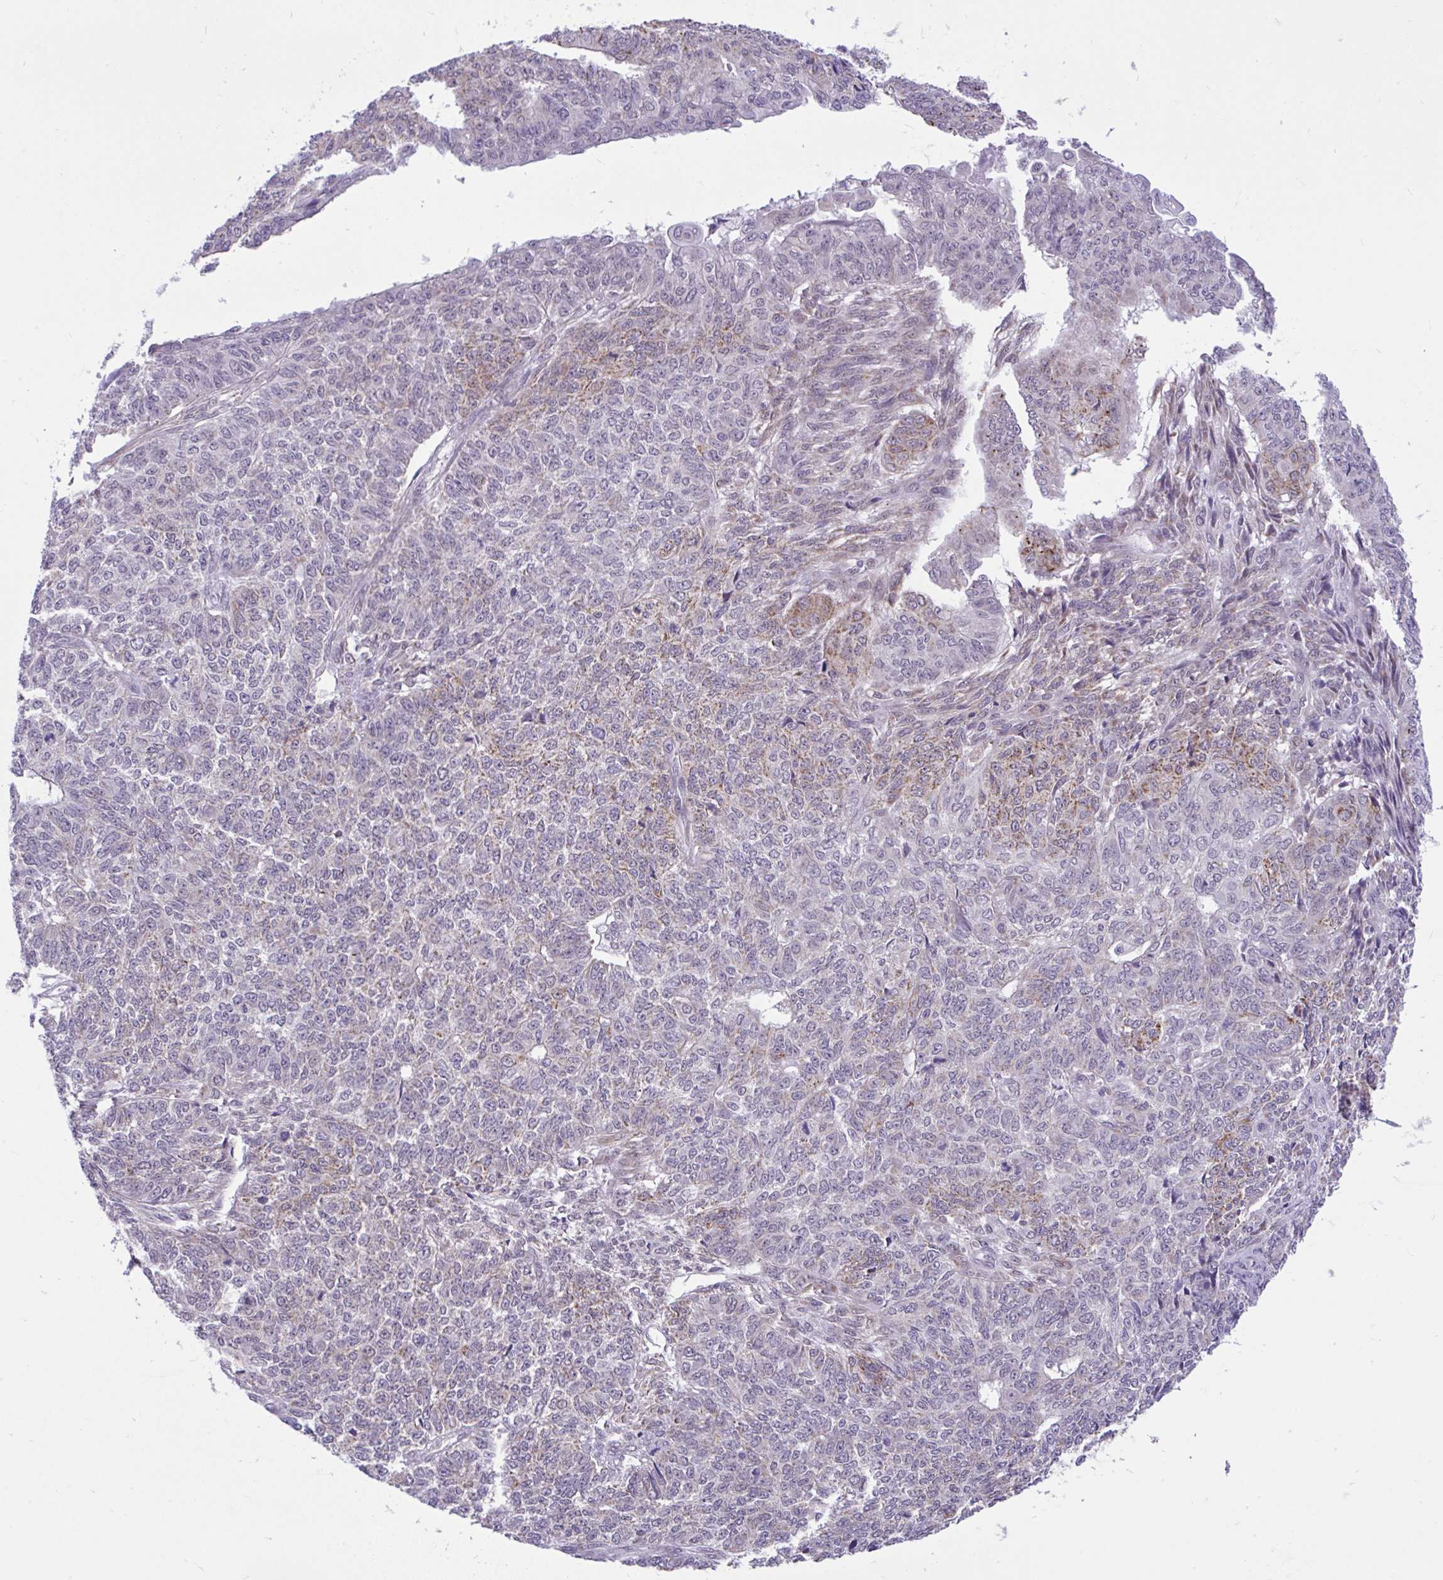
{"staining": {"intensity": "moderate", "quantity": "25%-75%", "location": "cytoplasmic/membranous"}, "tissue": "endometrial cancer", "cell_type": "Tumor cells", "image_type": "cancer", "snomed": [{"axis": "morphology", "description": "Adenocarcinoma, NOS"}, {"axis": "topography", "description": "Endometrium"}], "caption": "Immunohistochemistry (IHC) micrograph of human adenocarcinoma (endometrial) stained for a protein (brown), which demonstrates medium levels of moderate cytoplasmic/membranous positivity in about 25%-75% of tumor cells.", "gene": "PYCR2", "patient": {"sex": "female", "age": 32}}